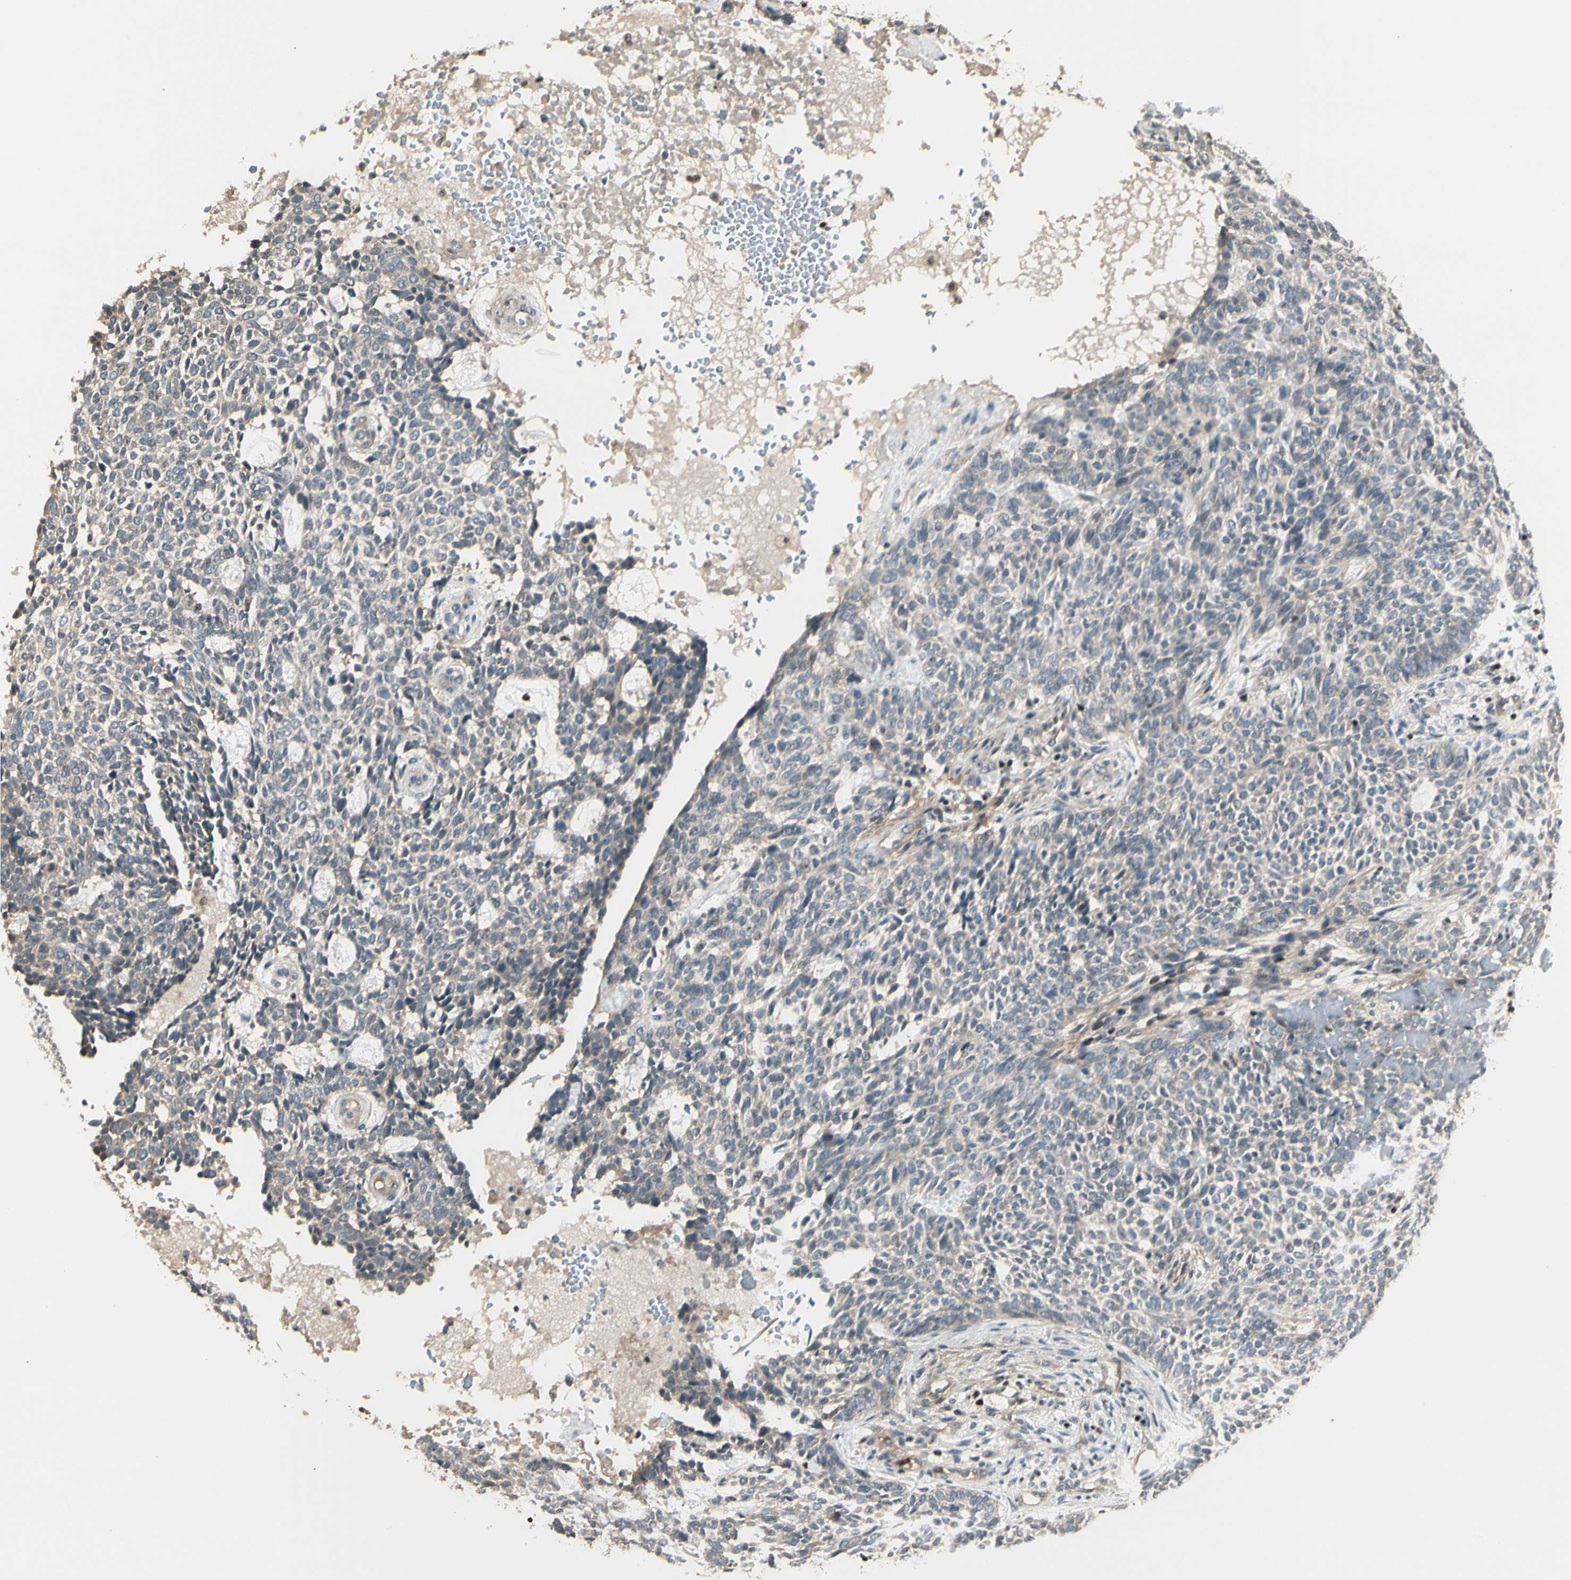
{"staining": {"intensity": "weak", "quantity": "25%-75%", "location": "cytoplasmic/membranous"}, "tissue": "skin cancer", "cell_type": "Tumor cells", "image_type": "cancer", "snomed": [{"axis": "morphology", "description": "Basal cell carcinoma"}, {"axis": "topography", "description": "Skin"}], "caption": "The immunohistochemical stain labels weak cytoplasmic/membranous expression in tumor cells of skin cancer tissue. (Stains: DAB (3,3'-diaminobenzidine) in brown, nuclei in blue, Microscopy: brightfield microscopy at high magnification).", "gene": "NFYA", "patient": {"sex": "male", "age": 87}}